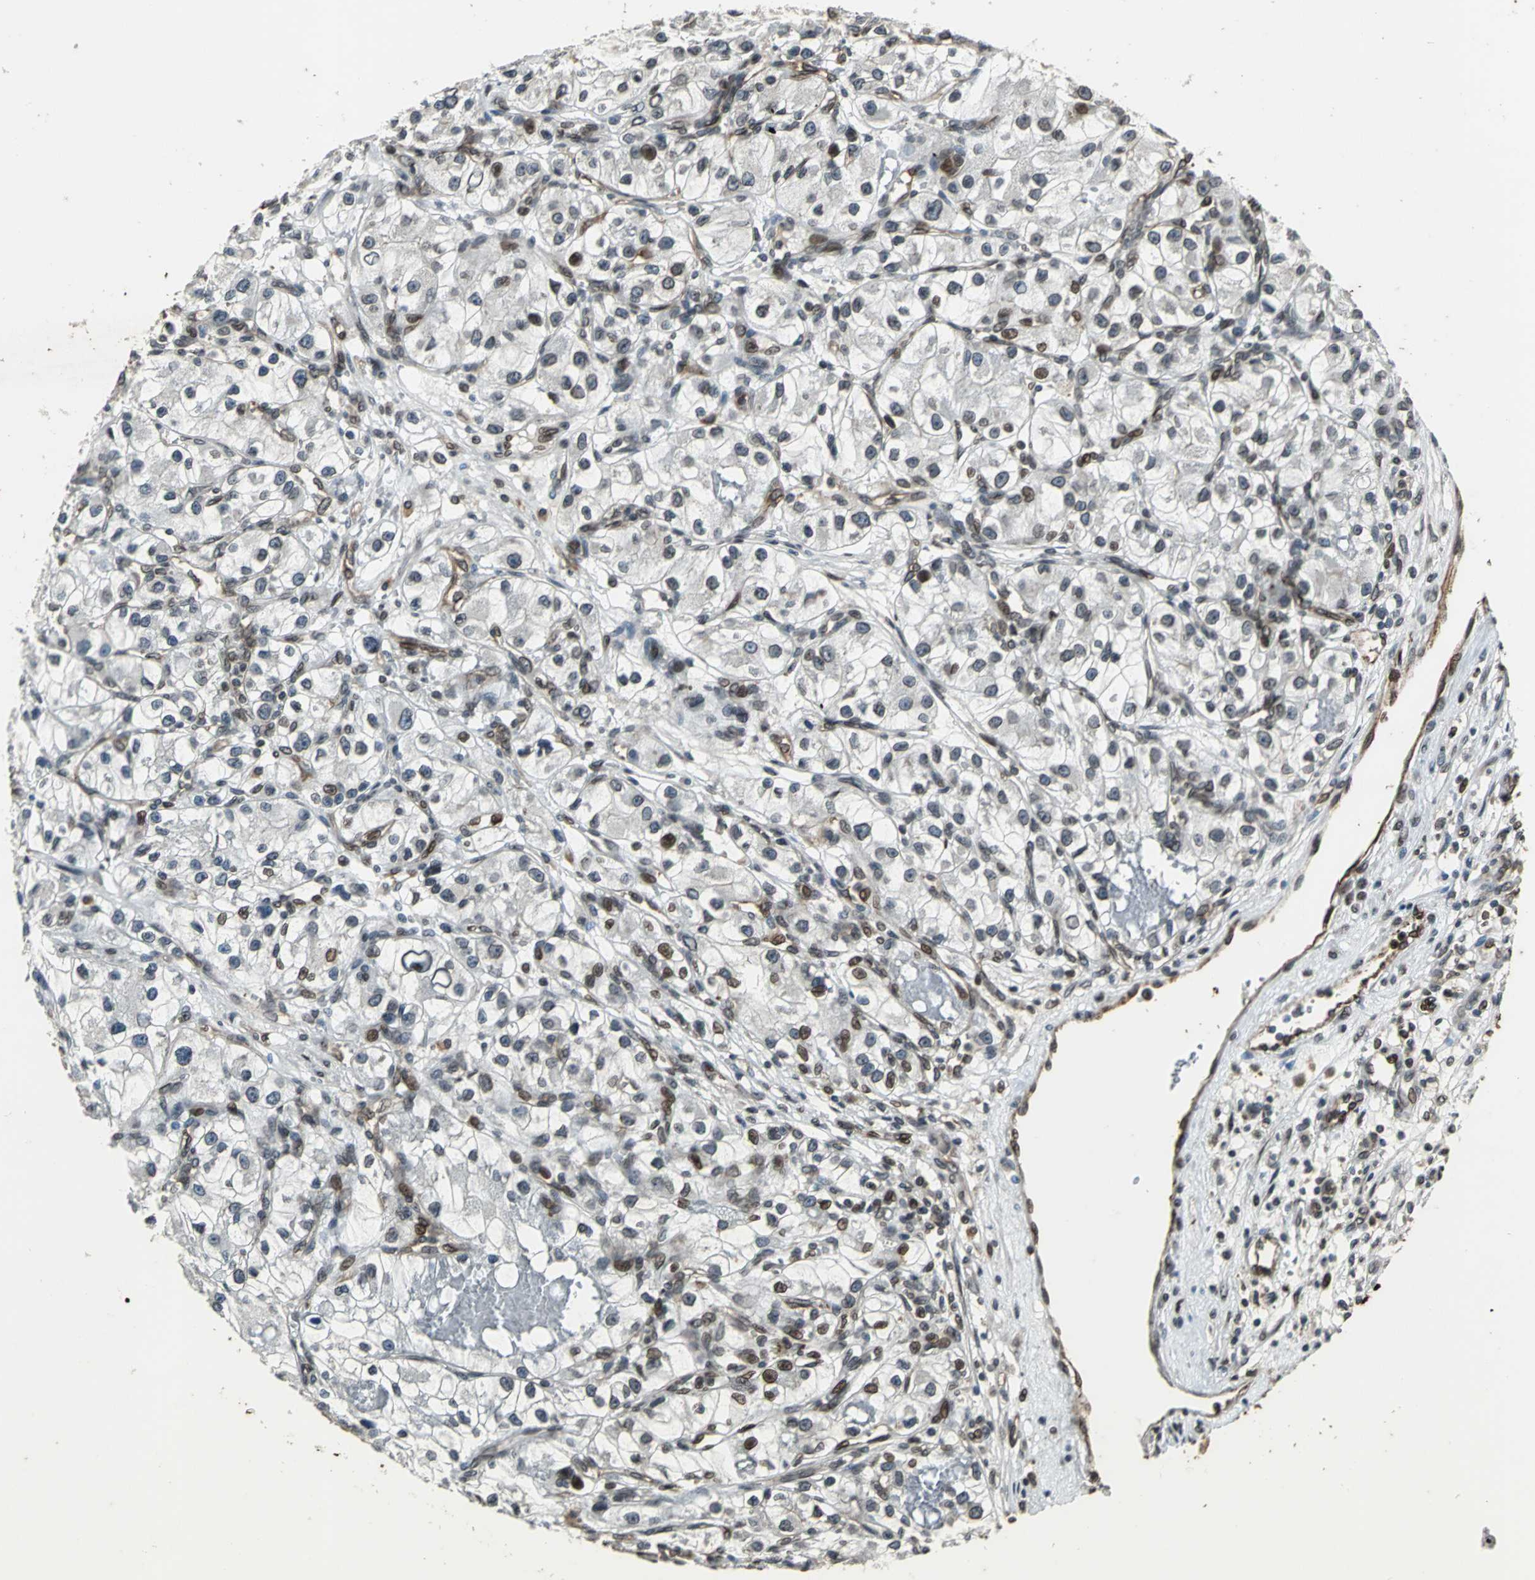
{"staining": {"intensity": "weak", "quantity": "<25%", "location": "cytoplasmic/membranous,nuclear"}, "tissue": "renal cancer", "cell_type": "Tumor cells", "image_type": "cancer", "snomed": [{"axis": "morphology", "description": "Adenocarcinoma, NOS"}, {"axis": "topography", "description": "Kidney"}], "caption": "The histopathology image demonstrates no staining of tumor cells in adenocarcinoma (renal).", "gene": "BRIP1", "patient": {"sex": "female", "age": 57}}